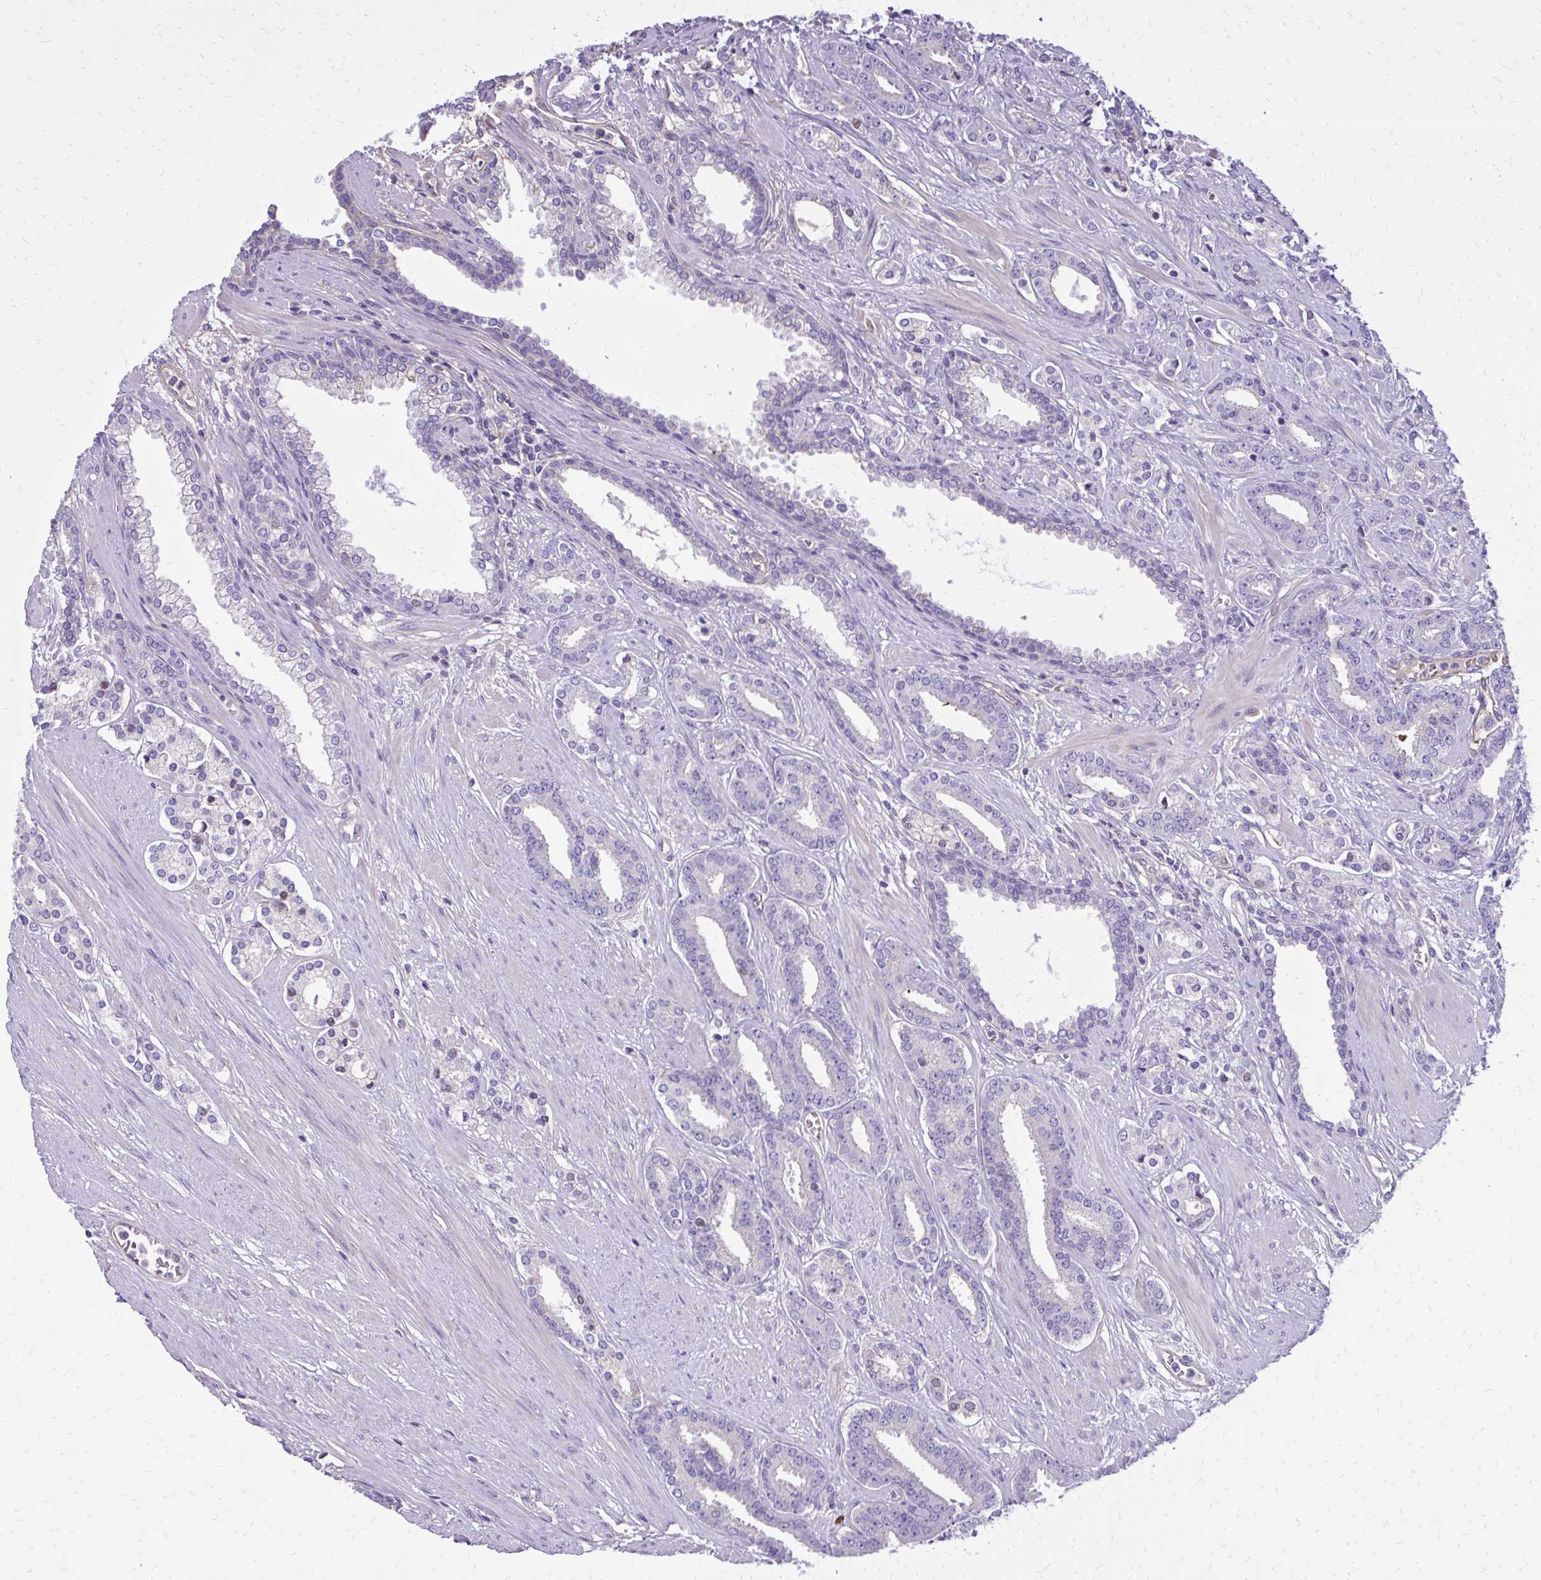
{"staining": {"intensity": "negative", "quantity": "none", "location": "none"}, "tissue": "prostate cancer", "cell_type": "Tumor cells", "image_type": "cancer", "snomed": [{"axis": "morphology", "description": "Adenocarcinoma, High grade"}, {"axis": "topography", "description": "Prostate"}], "caption": "The IHC image has no significant positivity in tumor cells of high-grade adenocarcinoma (prostate) tissue. The staining is performed using DAB brown chromogen with nuclei counter-stained in using hematoxylin.", "gene": "RUNDC3B", "patient": {"sex": "male", "age": 60}}